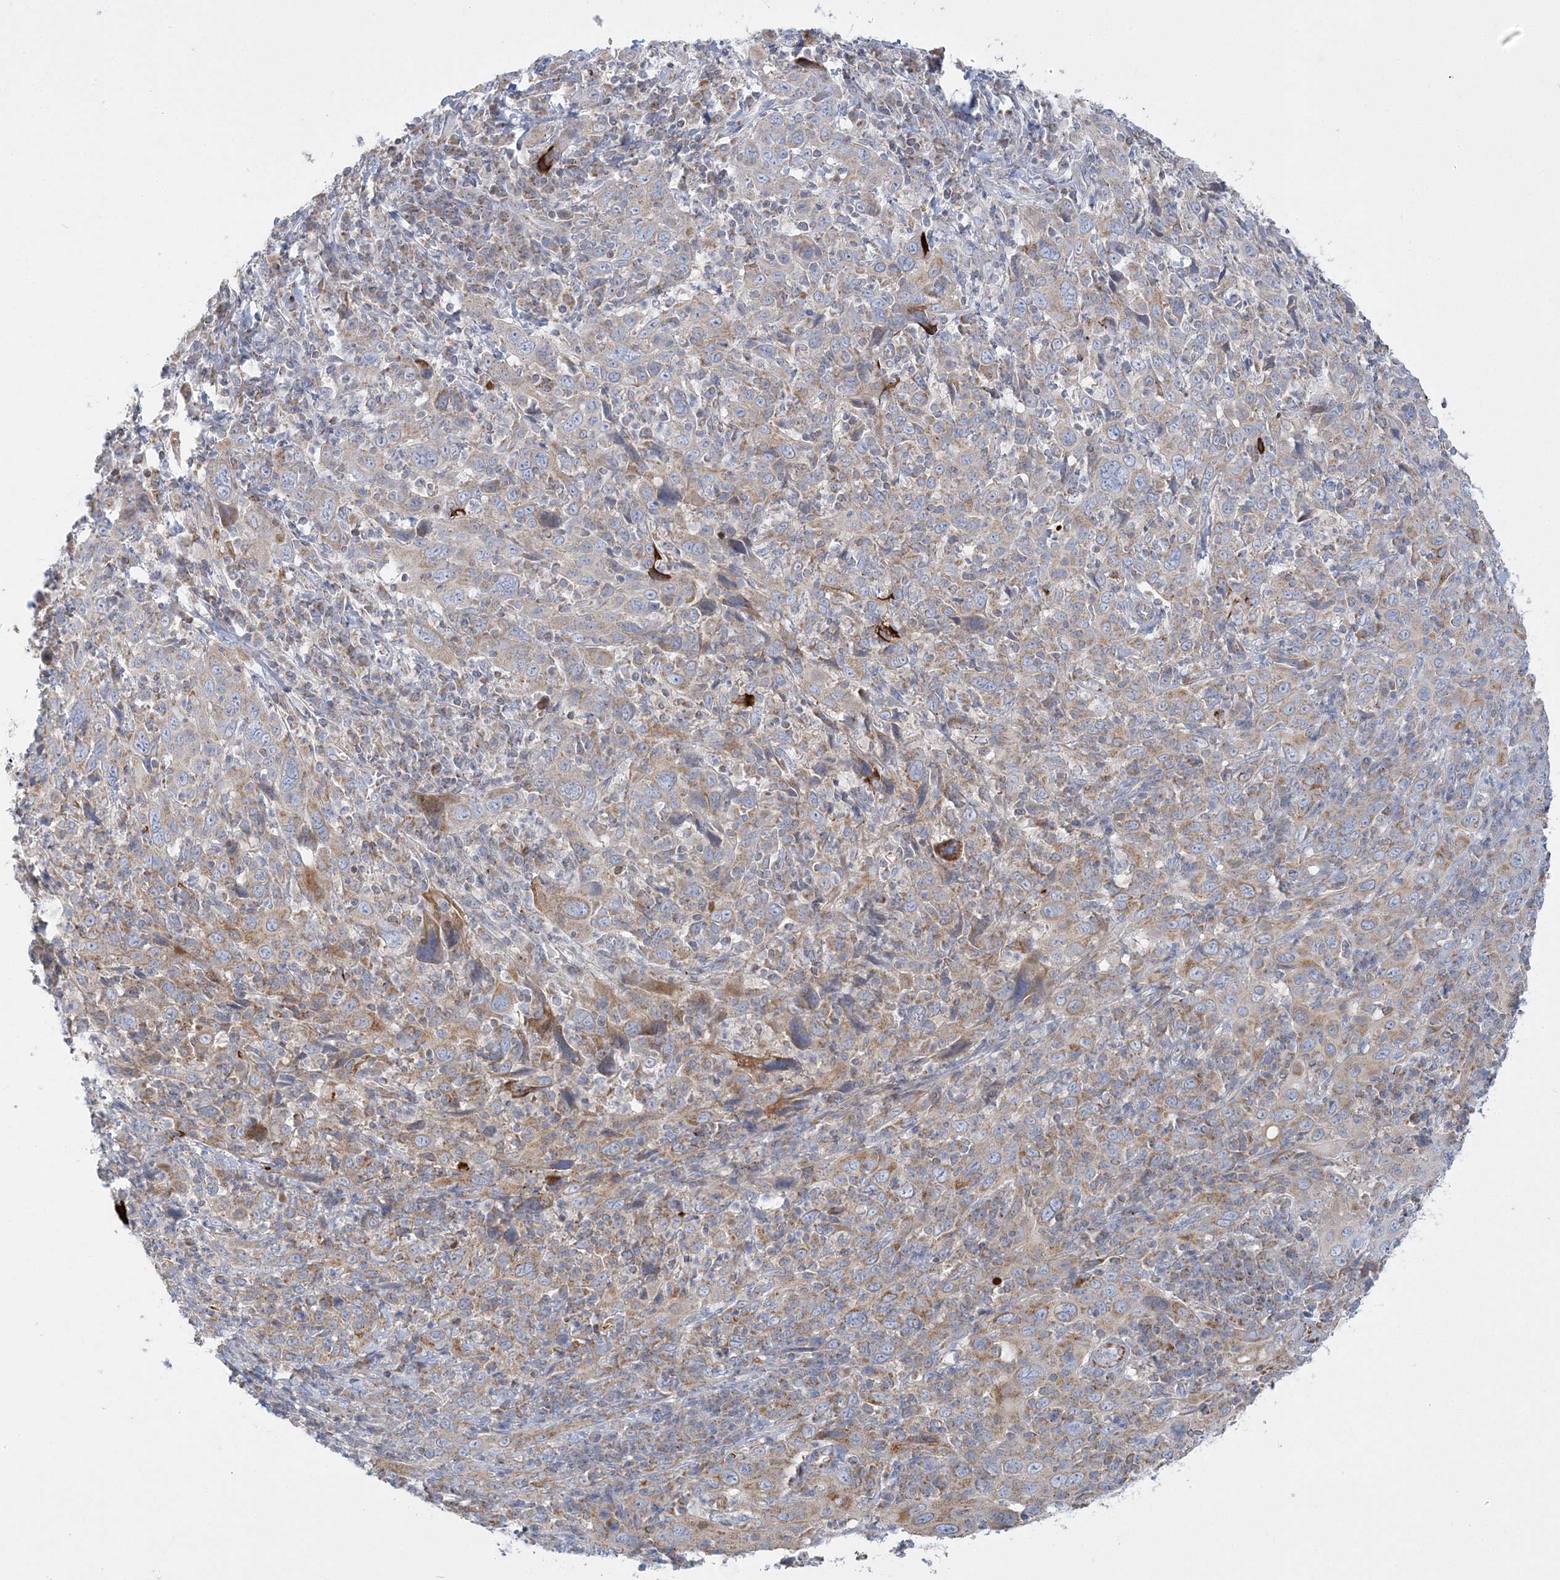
{"staining": {"intensity": "weak", "quantity": "<25%", "location": "cytoplasmic/membranous"}, "tissue": "cervical cancer", "cell_type": "Tumor cells", "image_type": "cancer", "snomed": [{"axis": "morphology", "description": "Squamous cell carcinoma, NOS"}, {"axis": "topography", "description": "Cervix"}], "caption": "DAB immunohistochemical staining of squamous cell carcinoma (cervical) displays no significant positivity in tumor cells.", "gene": "TBC1D14", "patient": {"sex": "female", "age": 46}}